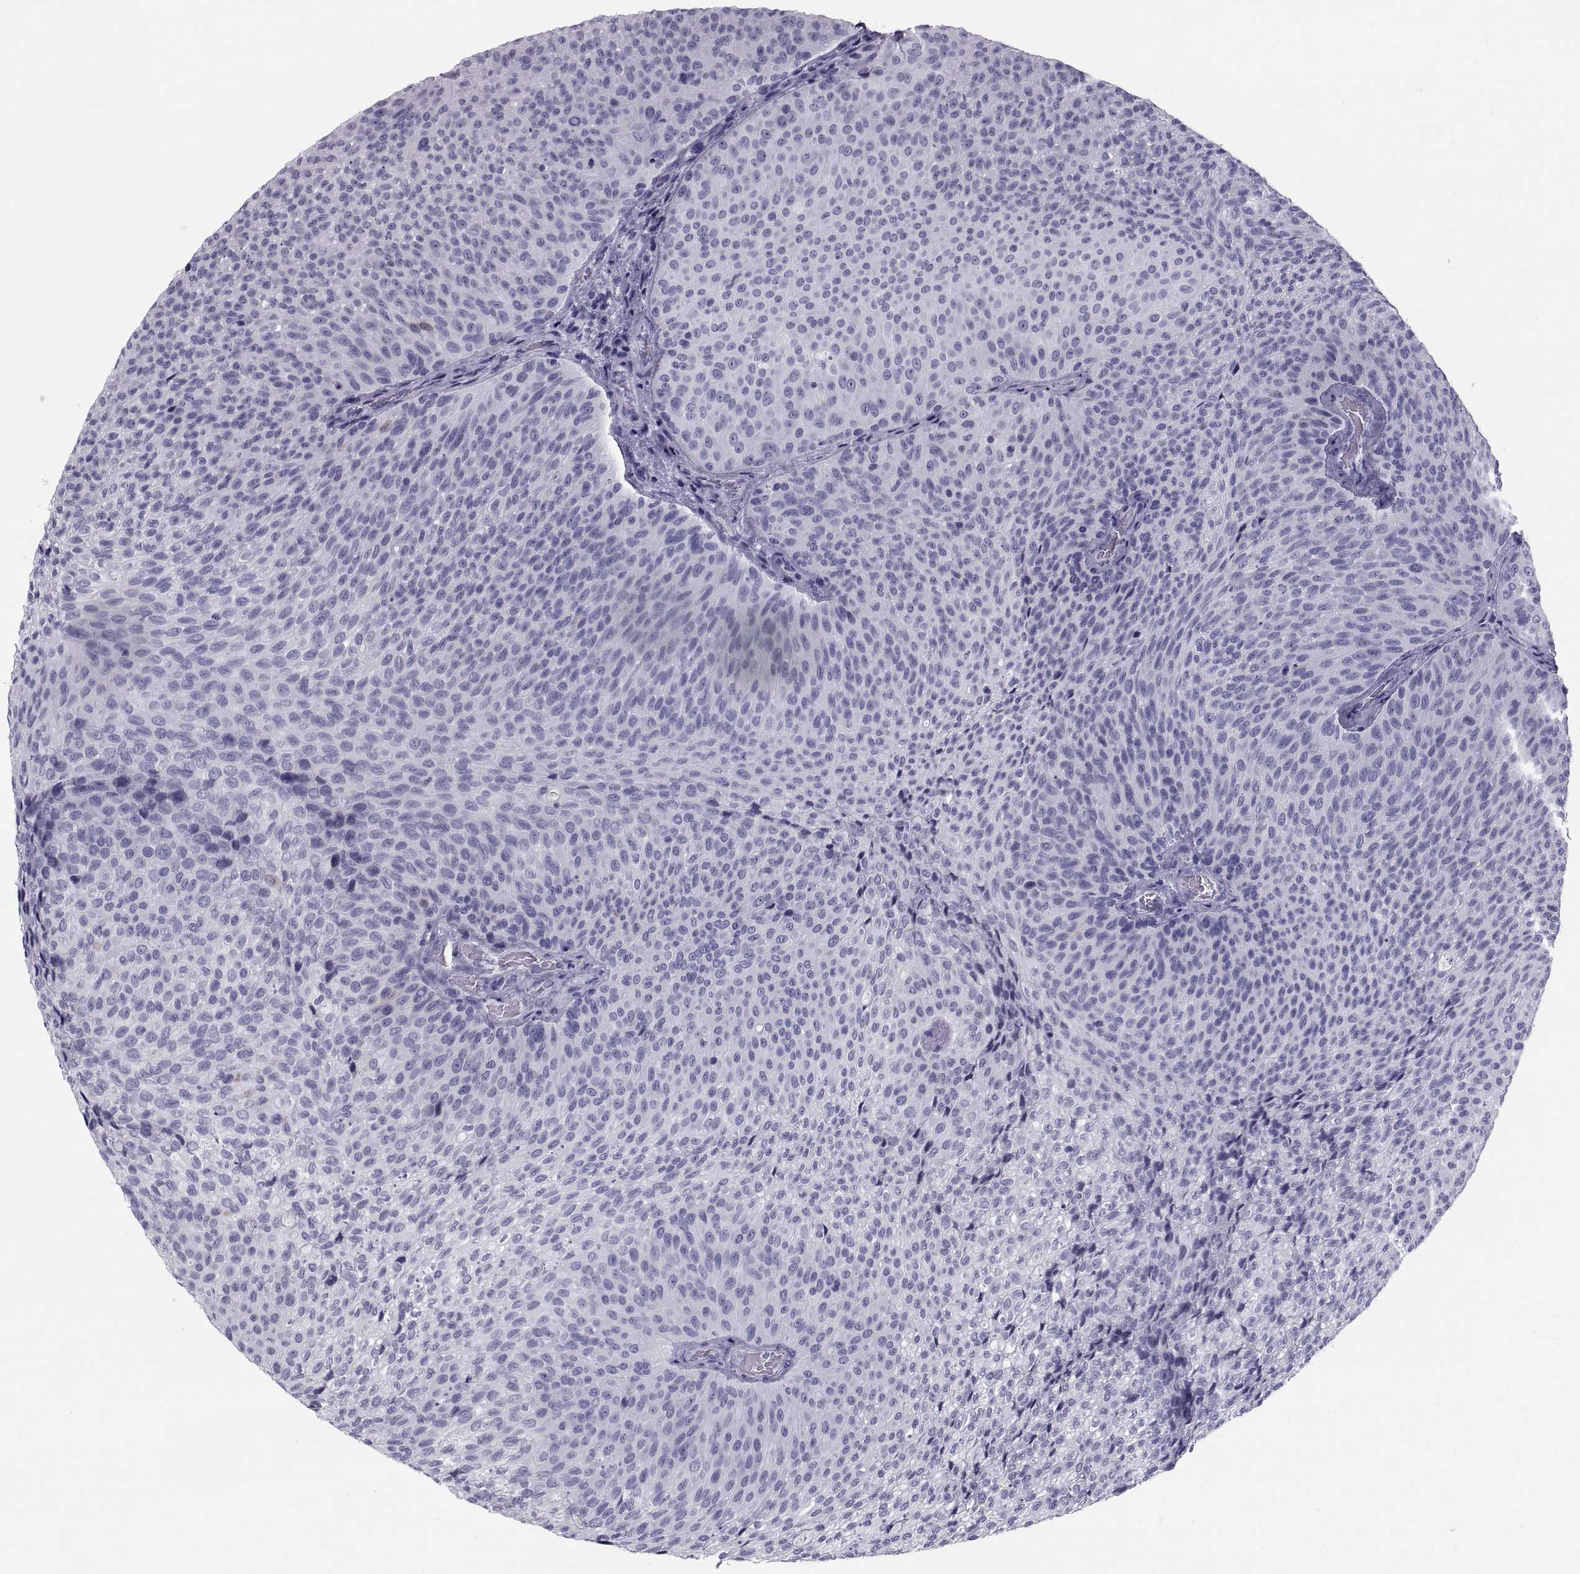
{"staining": {"intensity": "negative", "quantity": "none", "location": "none"}, "tissue": "urothelial cancer", "cell_type": "Tumor cells", "image_type": "cancer", "snomed": [{"axis": "morphology", "description": "Urothelial carcinoma, Low grade"}, {"axis": "topography", "description": "Urinary bladder"}], "caption": "Protein analysis of low-grade urothelial carcinoma shows no significant staining in tumor cells.", "gene": "CRISP1", "patient": {"sex": "male", "age": 78}}